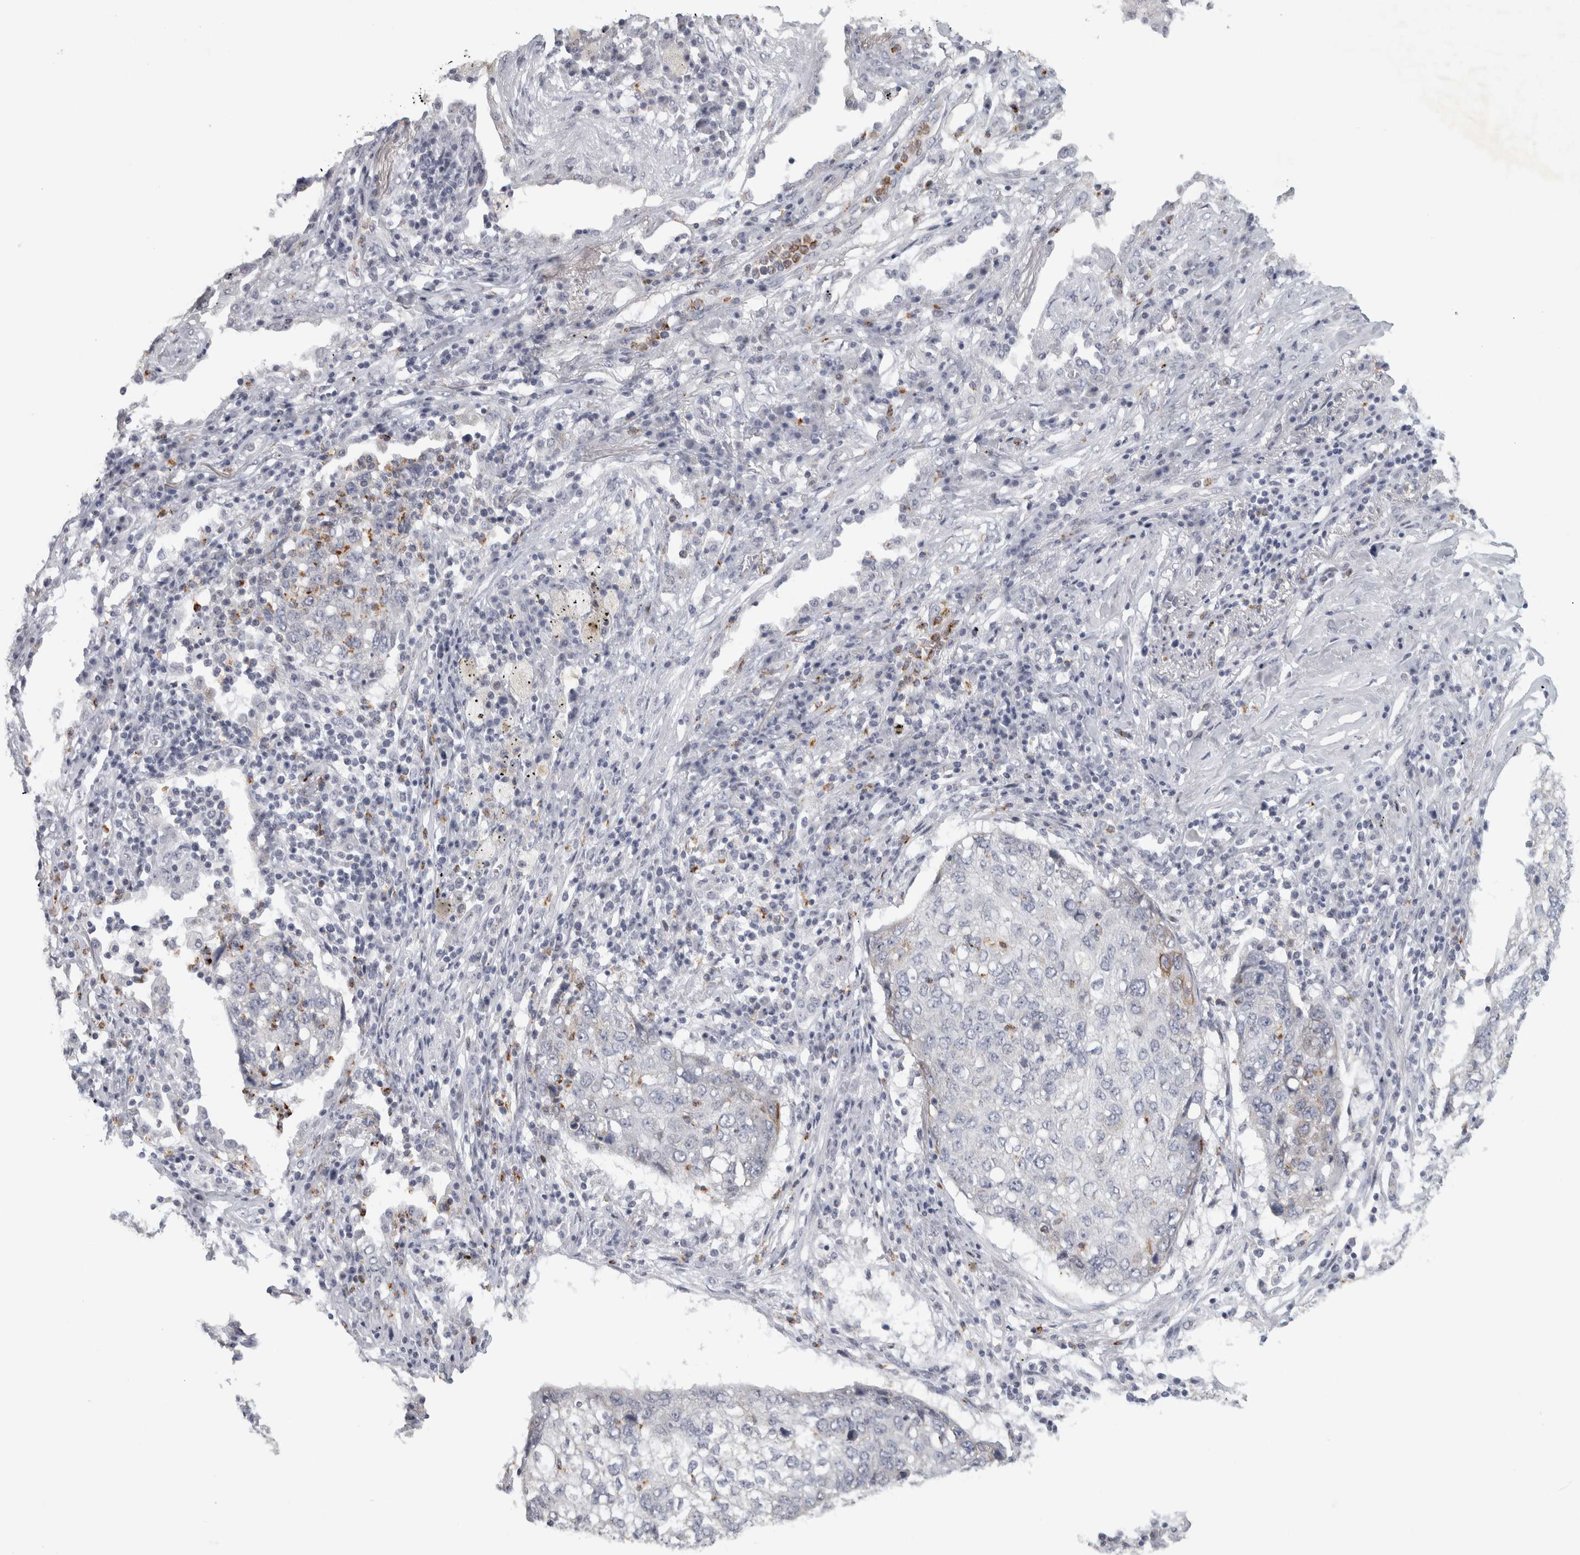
{"staining": {"intensity": "negative", "quantity": "none", "location": "none"}, "tissue": "lung cancer", "cell_type": "Tumor cells", "image_type": "cancer", "snomed": [{"axis": "morphology", "description": "Squamous cell carcinoma, NOS"}, {"axis": "topography", "description": "Lung"}], "caption": "High magnification brightfield microscopy of lung cancer (squamous cell carcinoma) stained with DAB (3,3'-diaminobenzidine) (brown) and counterstained with hematoxylin (blue): tumor cells show no significant expression.", "gene": "PTPRN2", "patient": {"sex": "female", "age": 63}}